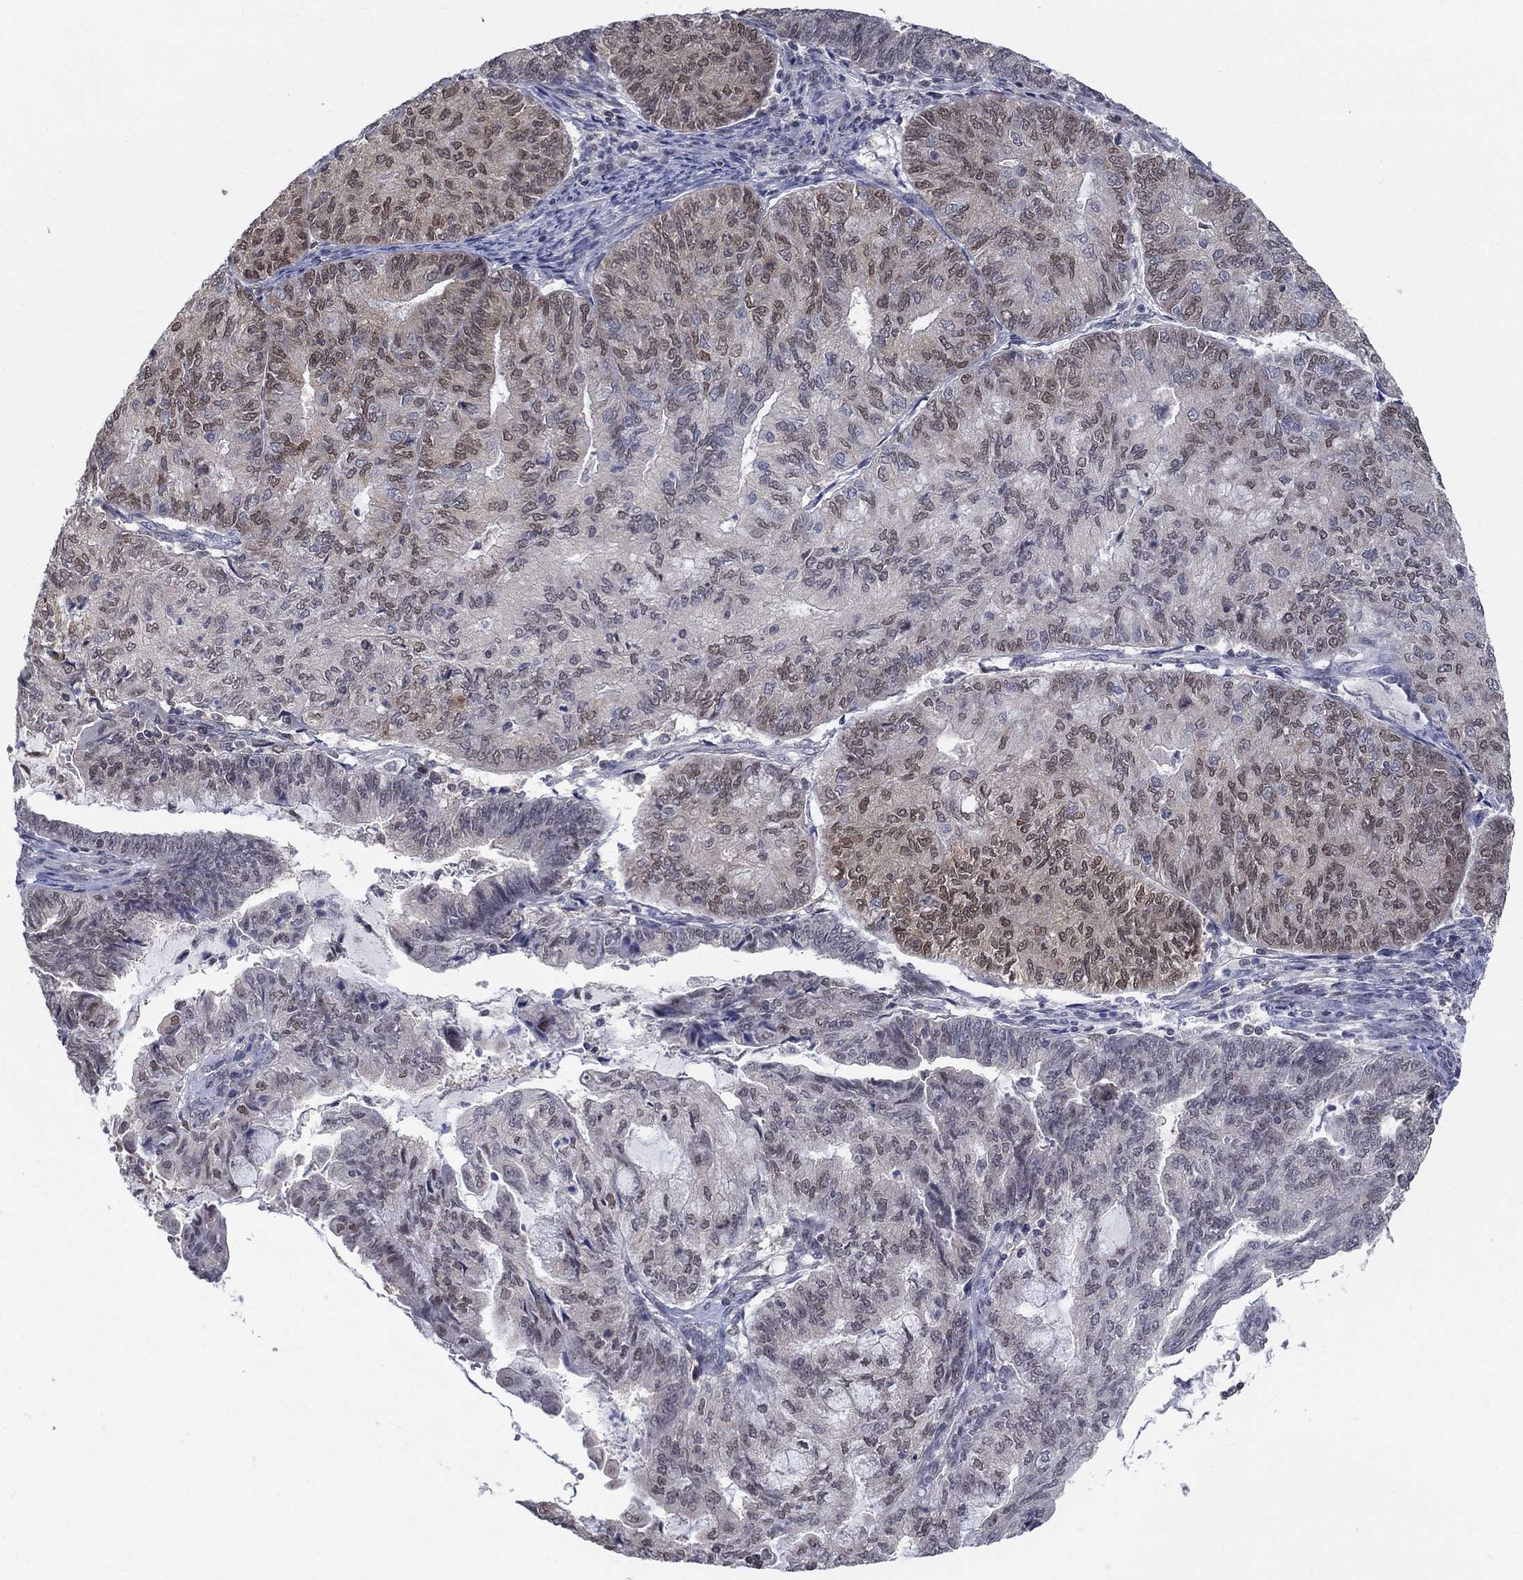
{"staining": {"intensity": "moderate", "quantity": "25%-75%", "location": "nuclear"}, "tissue": "endometrial cancer", "cell_type": "Tumor cells", "image_type": "cancer", "snomed": [{"axis": "morphology", "description": "Adenocarcinoma, NOS"}, {"axis": "topography", "description": "Endometrium"}], "caption": "Immunohistochemistry (IHC) photomicrograph of endometrial adenocarcinoma stained for a protein (brown), which demonstrates medium levels of moderate nuclear positivity in about 25%-75% of tumor cells.", "gene": "CENPE", "patient": {"sex": "female", "age": 82}}